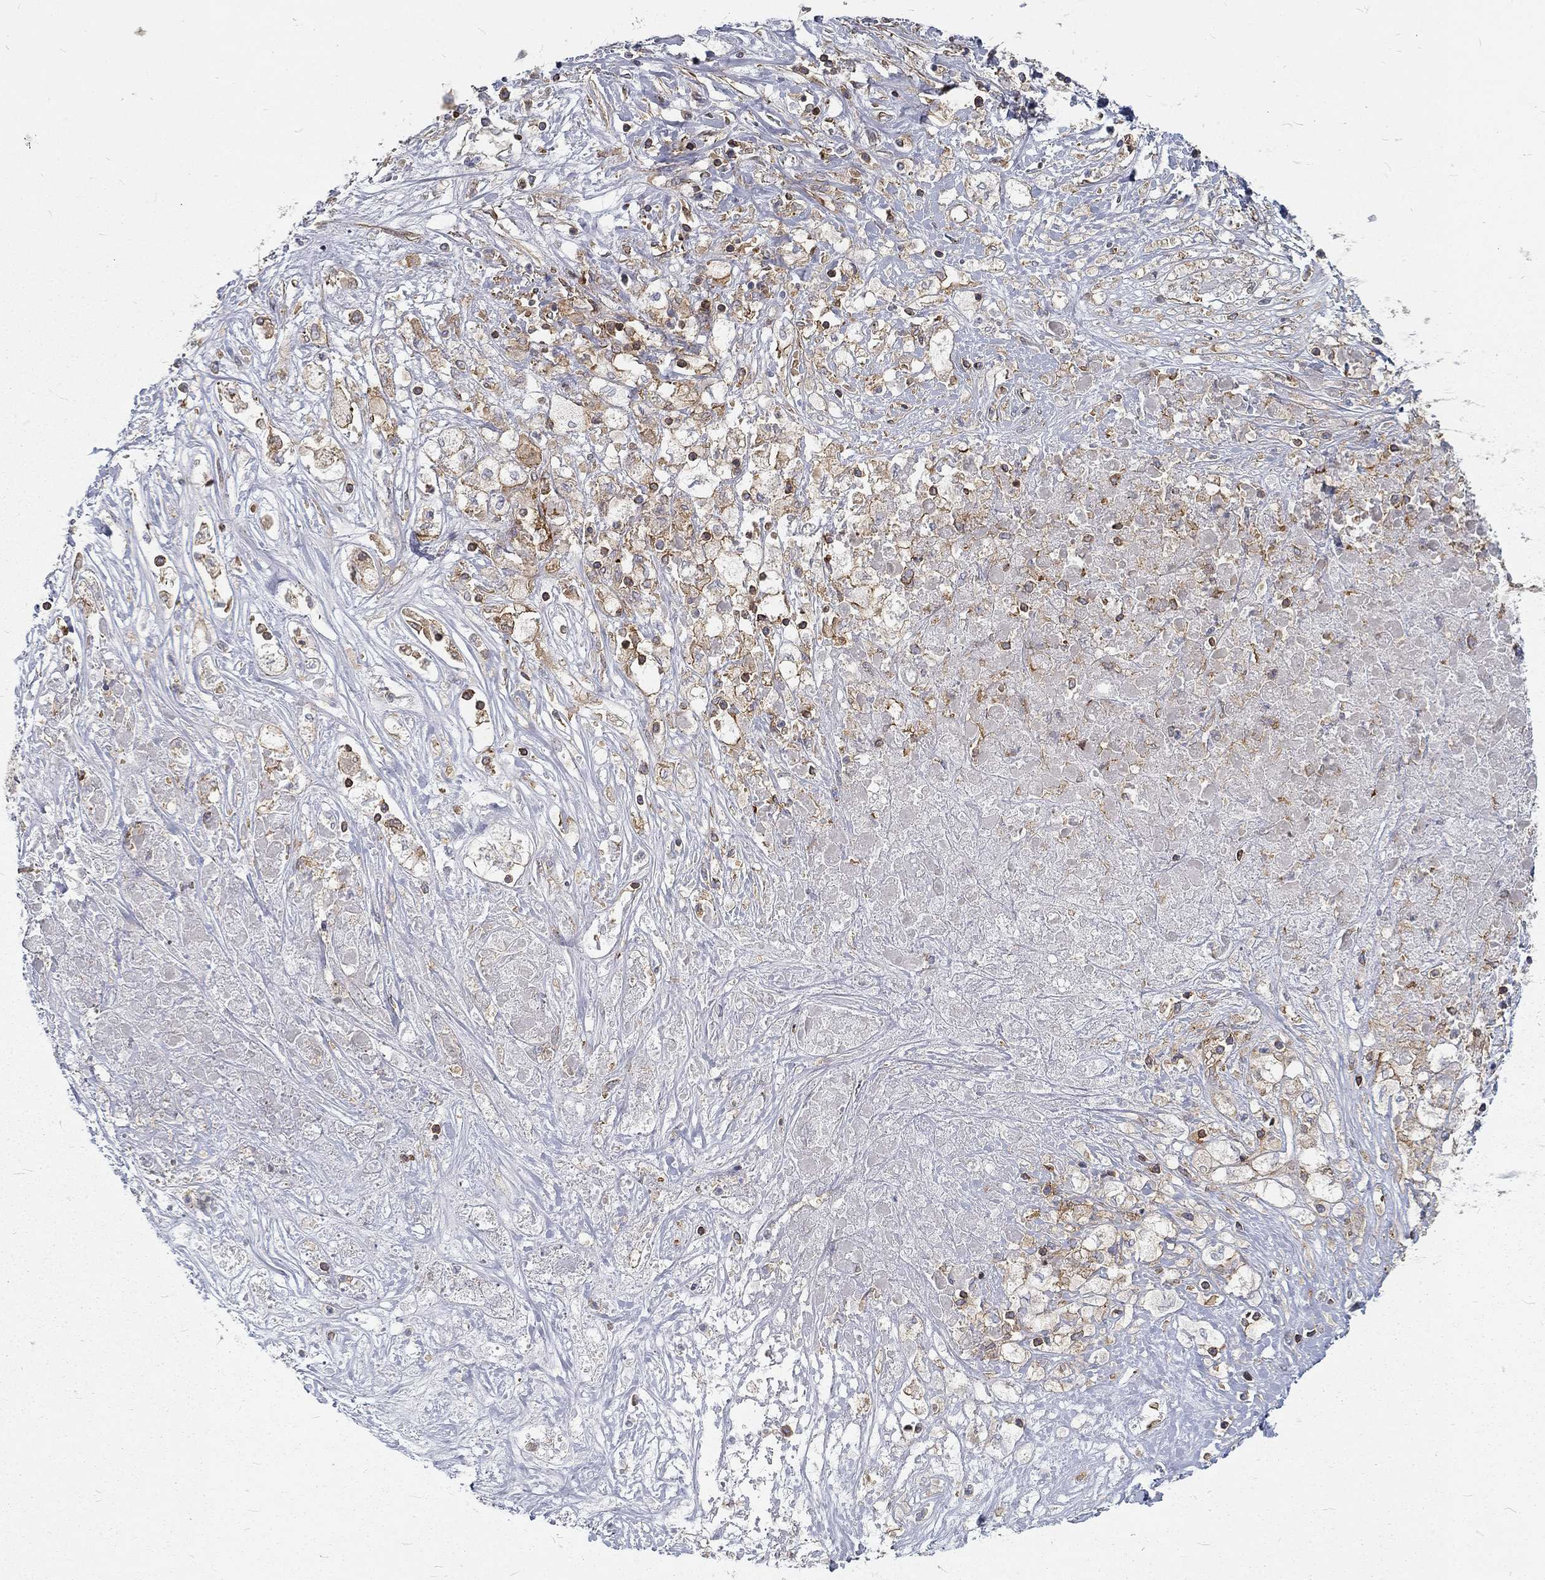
{"staining": {"intensity": "moderate", "quantity": "25%-75%", "location": "cytoplasmic/membranous"}, "tissue": "liver cancer", "cell_type": "Tumor cells", "image_type": "cancer", "snomed": [{"axis": "morphology", "description": "Adenocarcinoma, NOS"}, {"axis": "morphology", "description": "Cholangiocarcinoma"}, {"axis": "topography", "description": "Liver"}], "caption": "Immunohistochemical staining of human liver cholangiocarcinoma exhibits moderate cytoplasmic/membranous protein staining in about 25%-75% of tumor cells.", "gene": "MTMR11", "patient": {"sex": "male", "age": 64}}